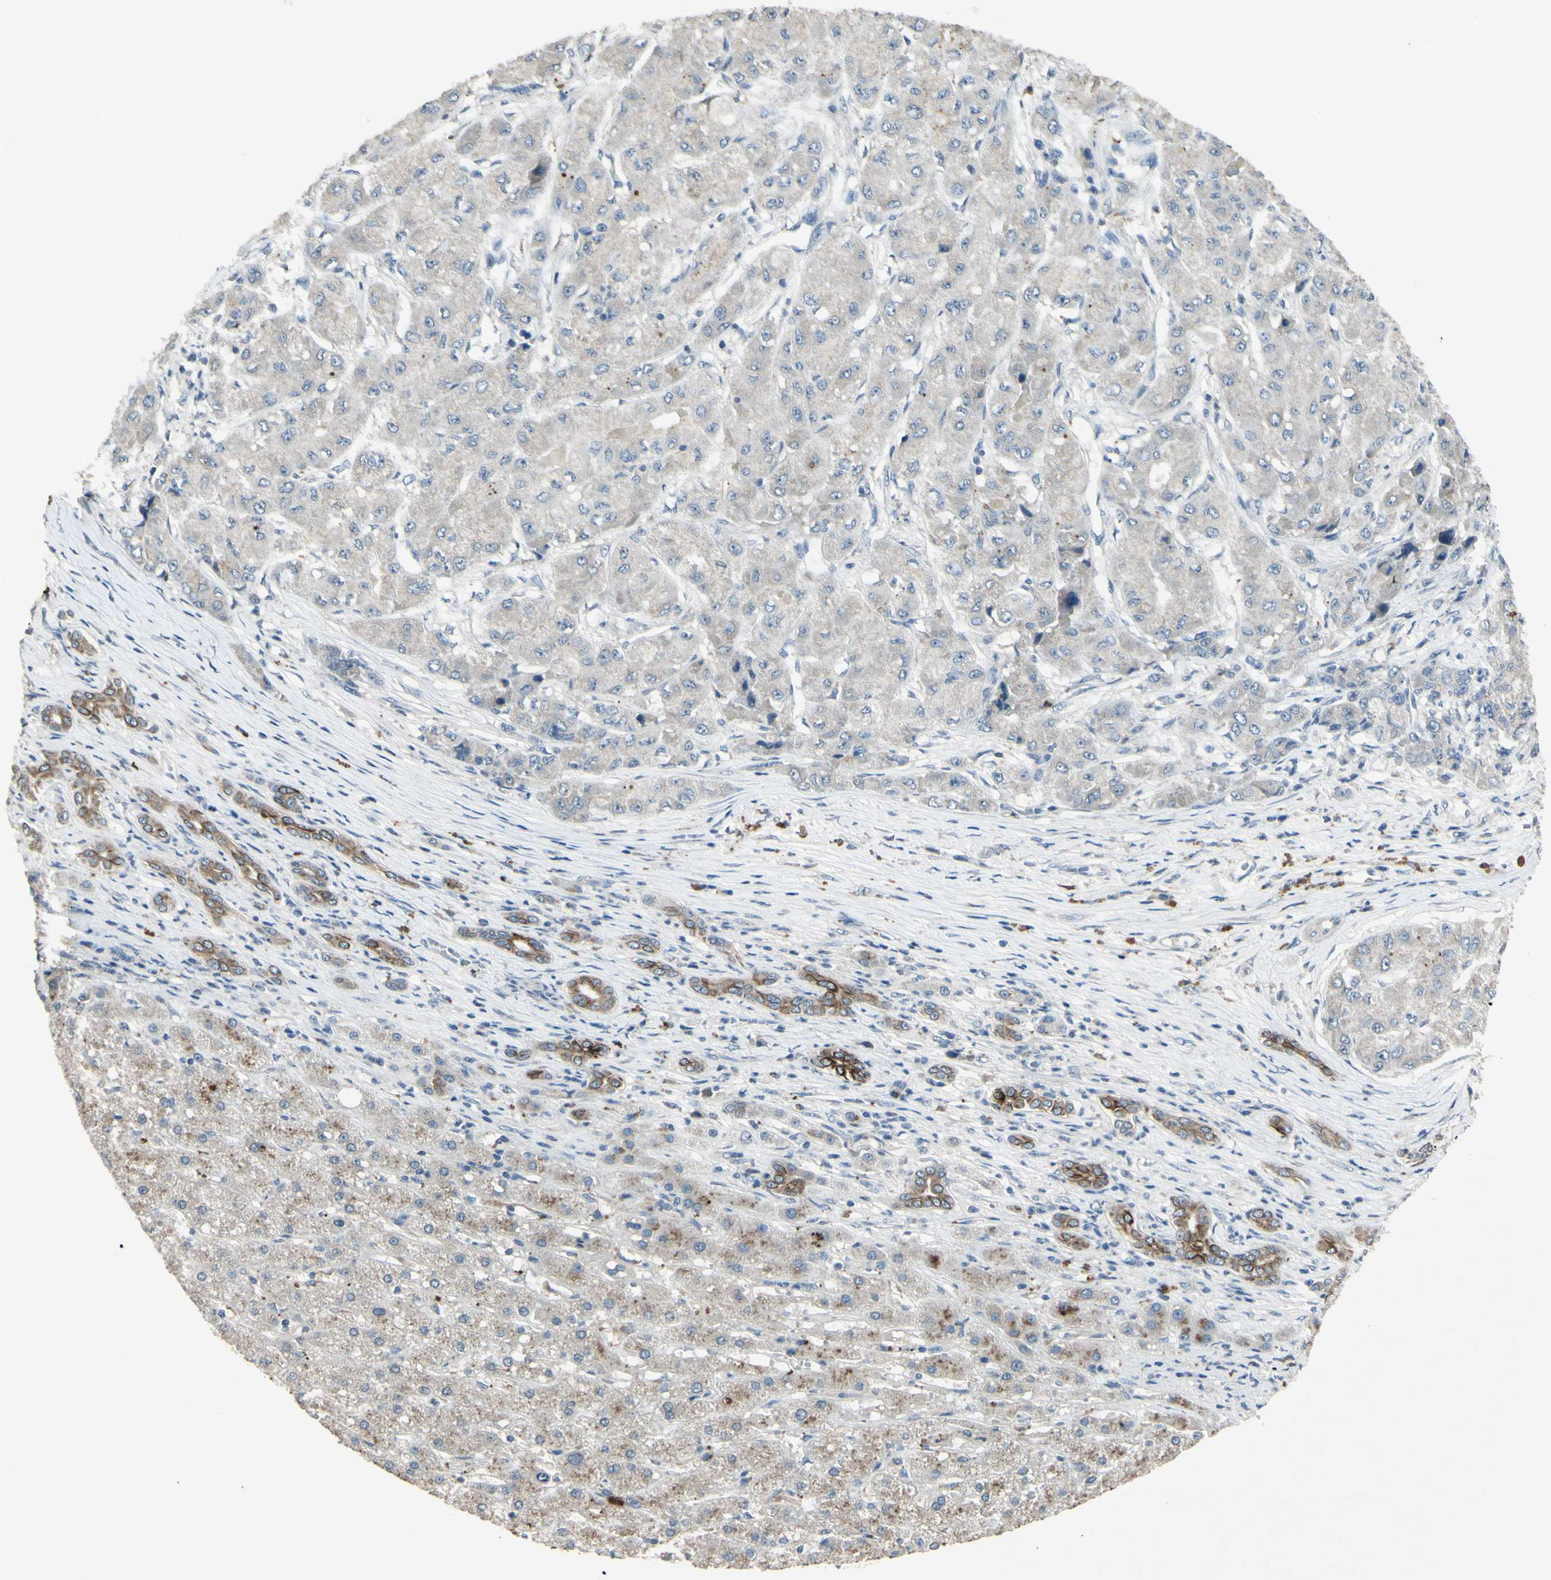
{"staining": {"intensity": "weak", "quantity": ">75%", "location": "cytoplasmic/membranous"}, "tissue": "liver cancer", "cell_type": "Tumor cells", "image_type": "cancer", "snomed": [{"axis": "morphology", "description": "Carcinoma, Hepatocellular, NOS"}, {"axis": "topography", "description": "Liver"}], "caption": "Protein expression by IHC reveals weak cytoplasmic/membranous staining in about >75% of tumor cells in liver cancer.", "gene": "TIMM21", "patient": {"sex": "male", "age": 80}}